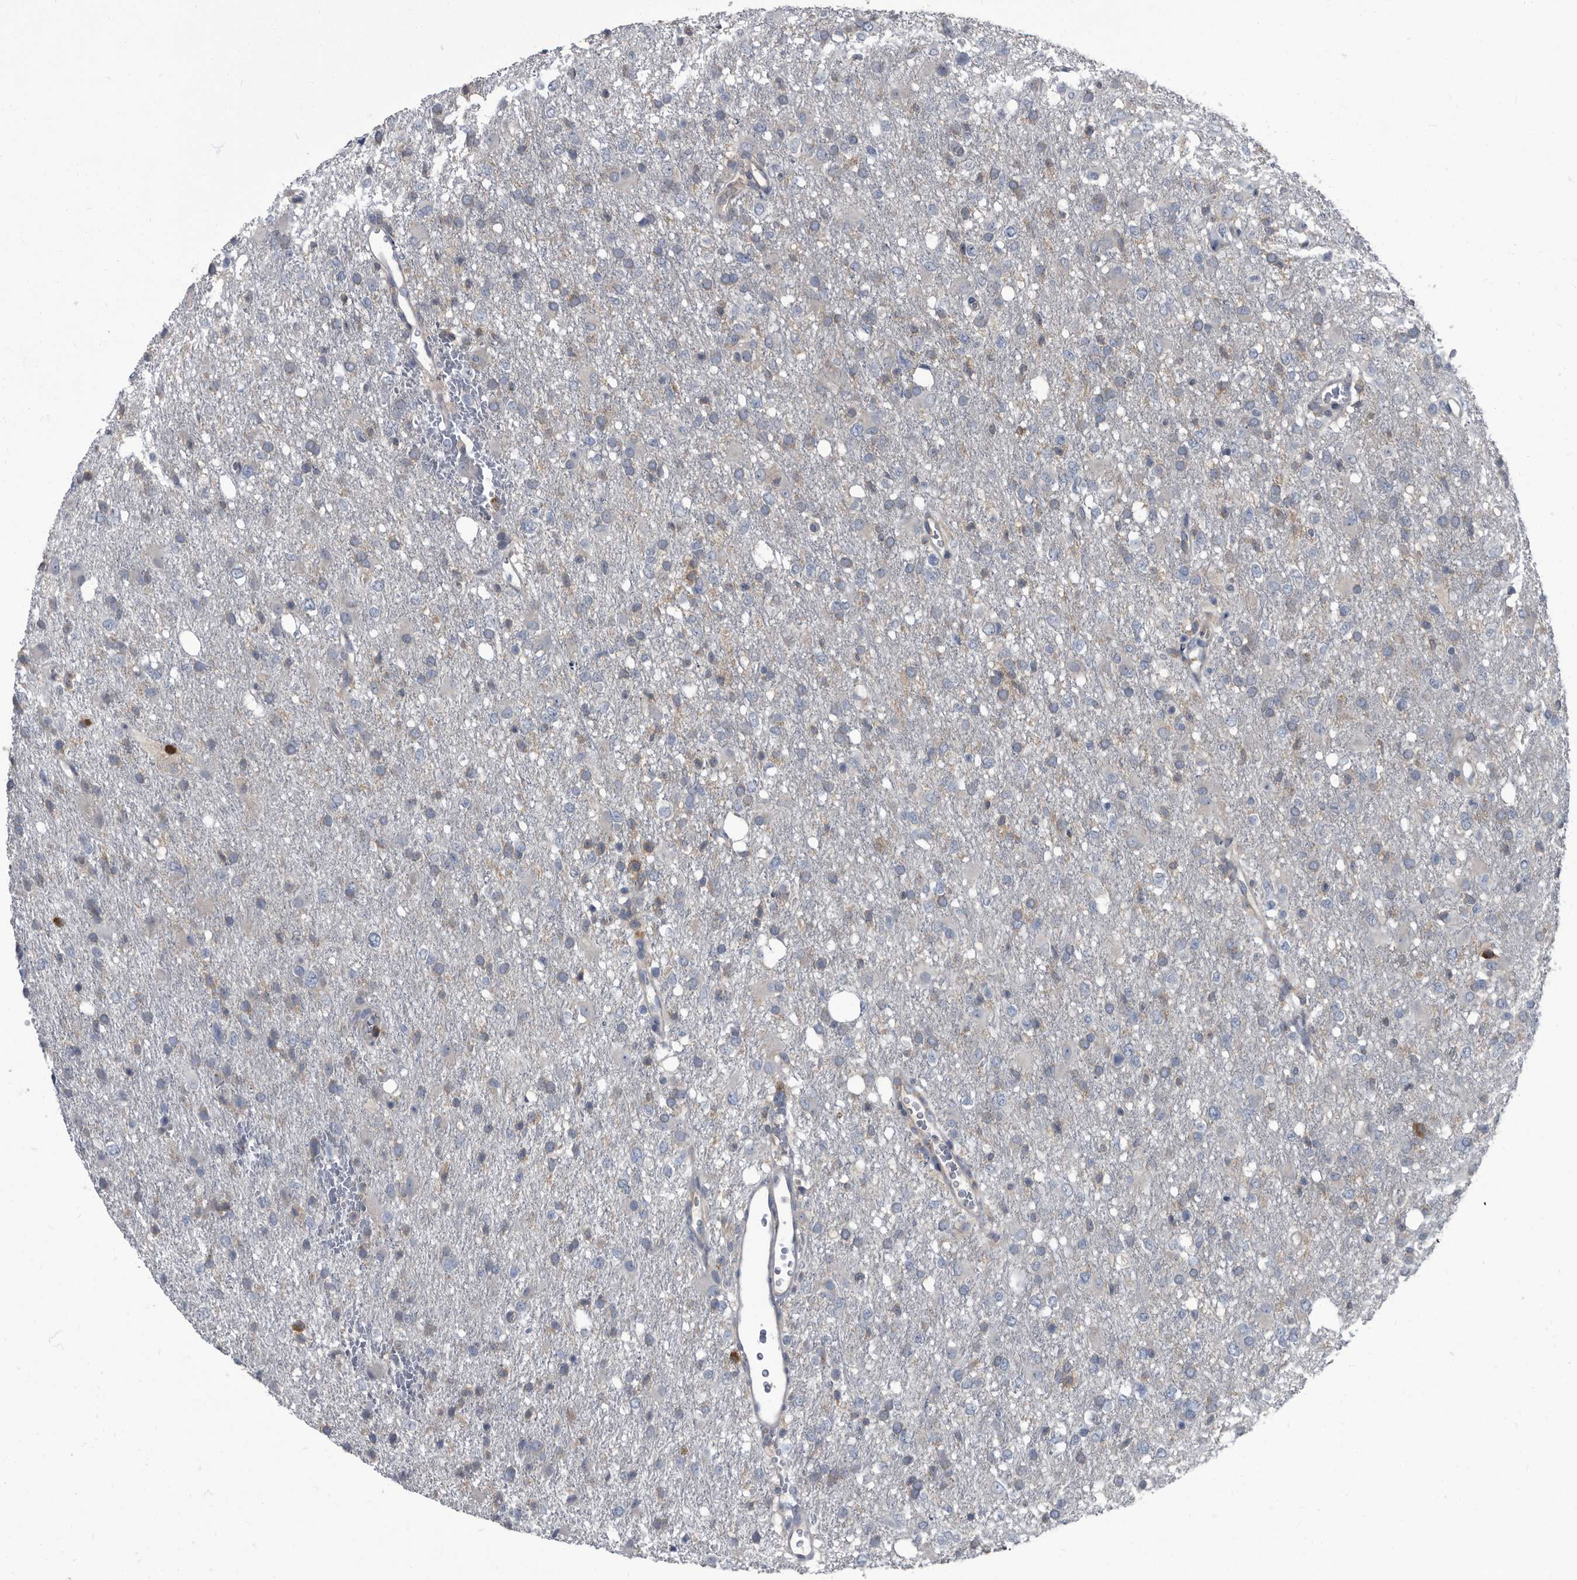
{"staining": {"intensity": "negative", "quantity": "none", "location": "none"}, "tissue": "glioma", "cell_type": "Tumor cells", "image_type": "cancer", "snomed": [{"axis": "morphology", "description": "Glioma, malignant, High grade"}, {"axis": "topography", "description": "Brain"}], "caption": "Immunohistochemical staining of glioma exhibits no significant staining in tumor cells. (DAB immunohistochemistry (IHC) visualized using brightfield microscopy, high magnification).", "gene": "CDV3", "patient": {"sex": "female", "age": 57}}